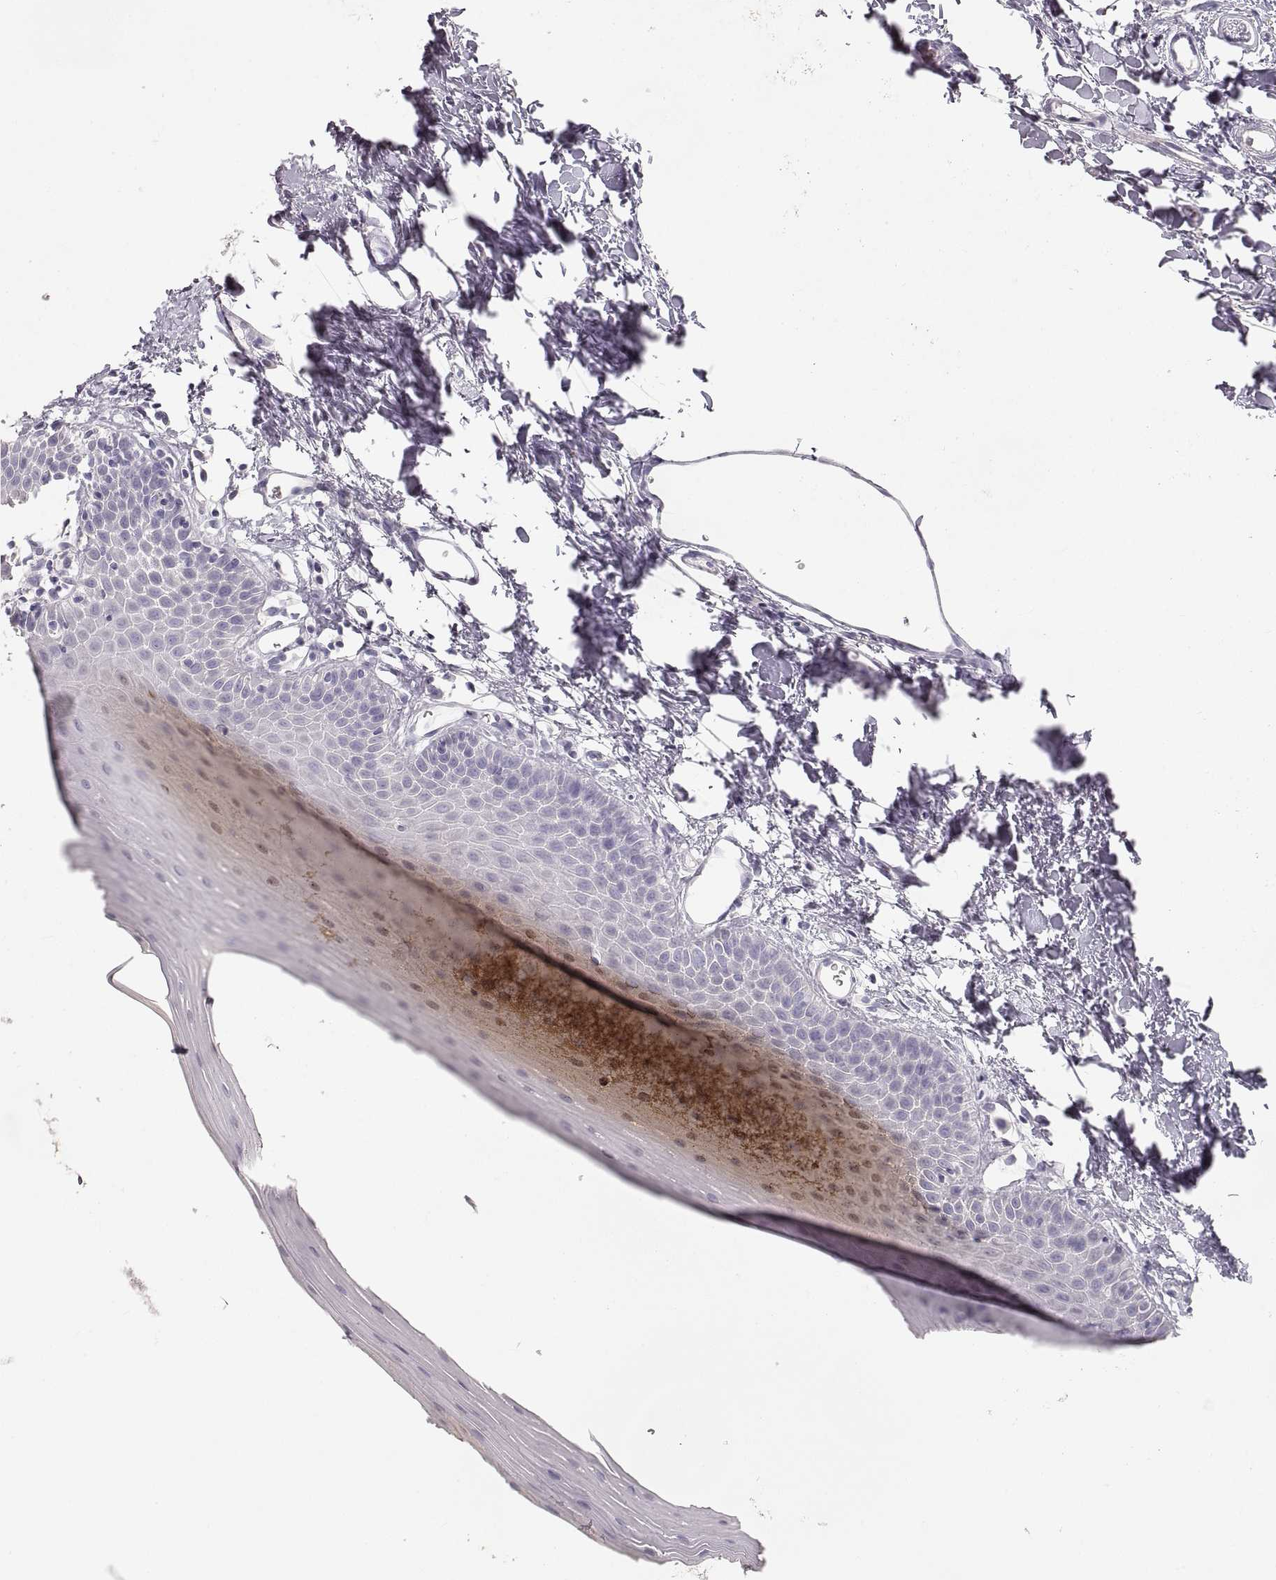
{"staining": {"intensity": "negative", "quantity": "none", "location": "none"}, "tissue": "oral mucosa", "cell_type": "Squamous epithelial cells", "image_type": "normal", "snomed": [{"axis": "morphology", "description": "Normal tissue, NOS"}, {"axis": "topography", "description": "Oral tissue"}], "caption": "Immunohistochemistry of normal oral mucosa exhibits no staining in squamous epithelial cells.", "gene": "ZP3", "patient": {"sex": "male", "age": 81}}